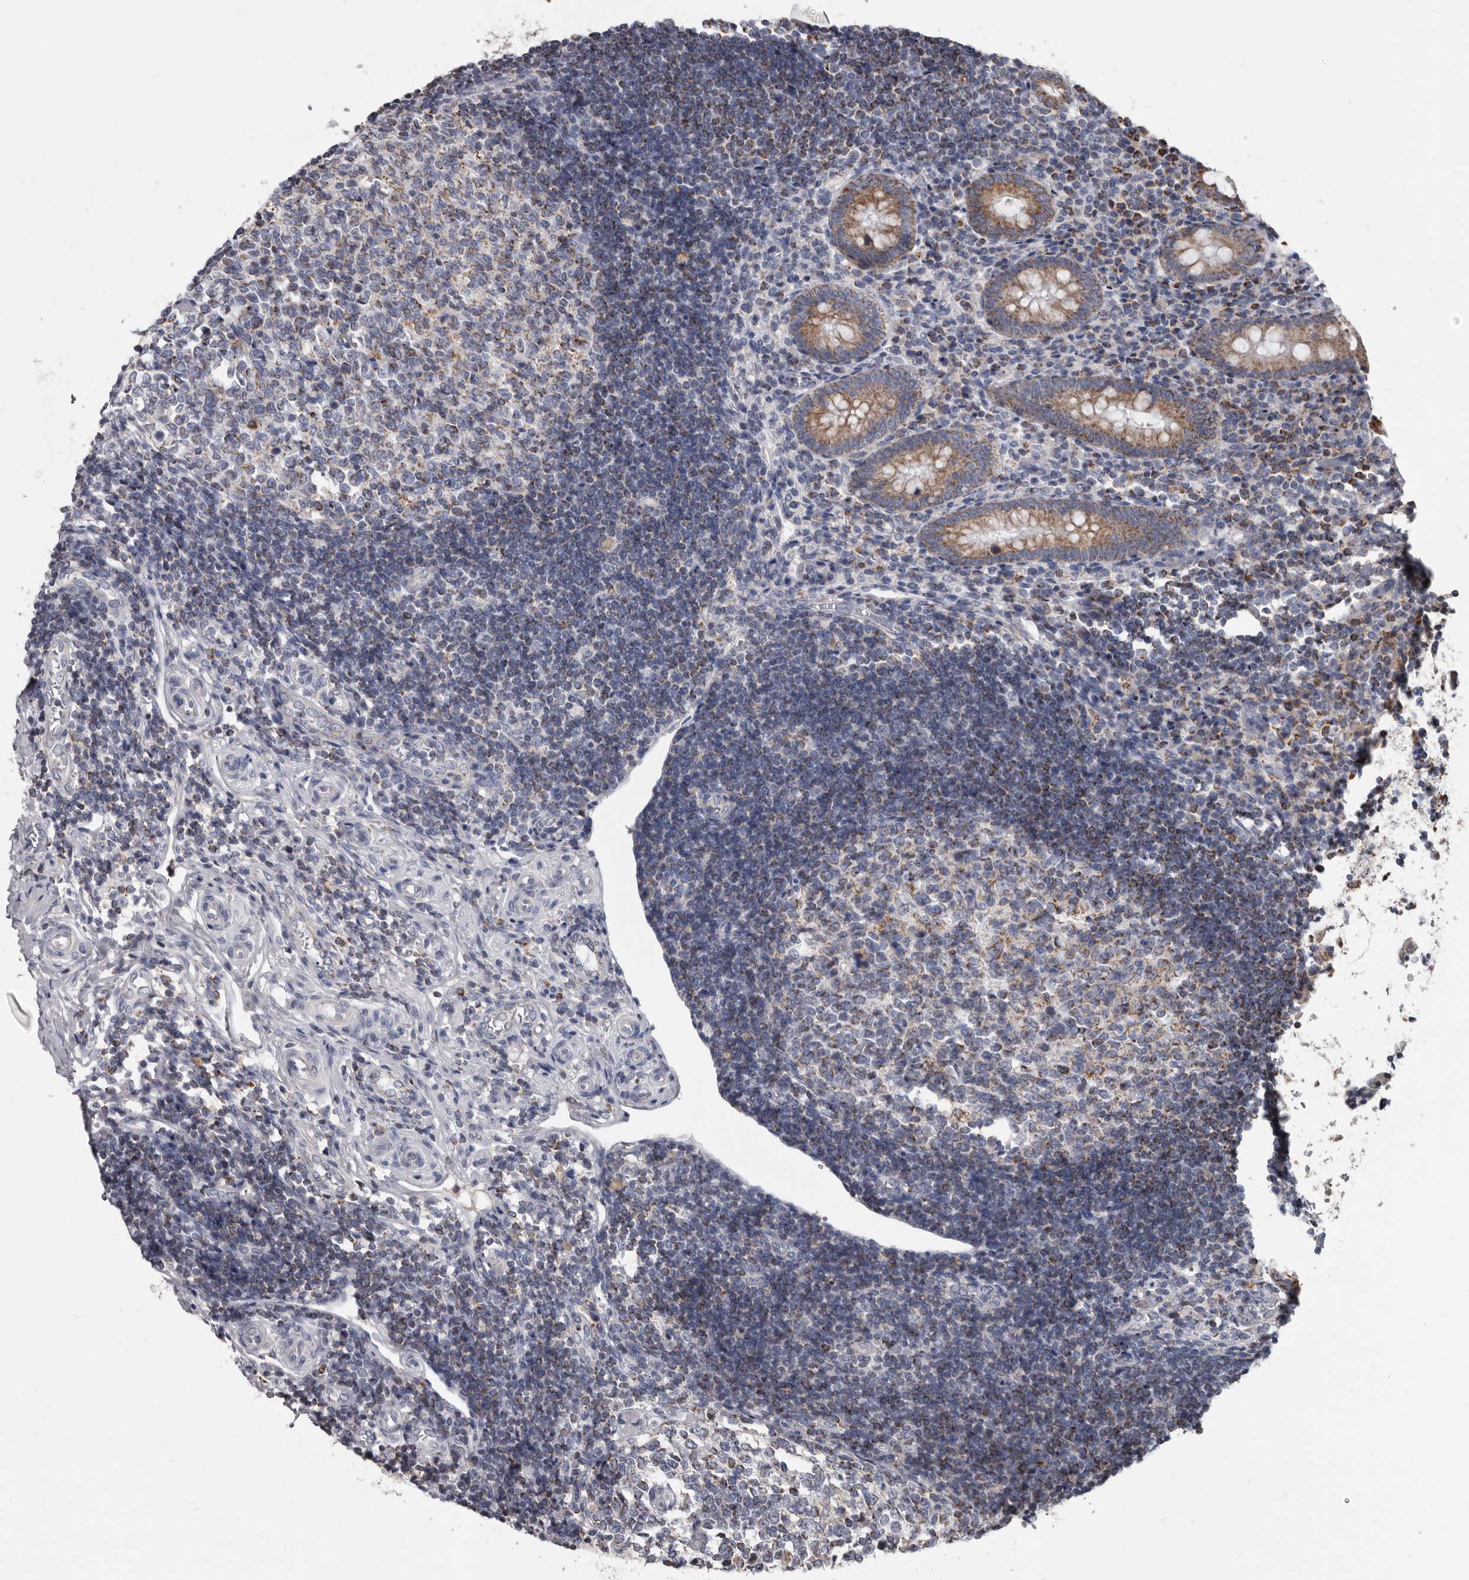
{"staining": {"intensity": "moderate", "quantity": ">75%", "location": "cytoplasmic/membranous"}, "tissue": "appendix", "cell_type": "Glandular cells", "image_type": "normal", "snomed": [{"axis": "morphology", "description": "Normal tissue, NOS"}, {"axis": "topography", "description": "Appendix"}], "caption": "An immunohistochemistry micrograph of benign tissue is shown. Protein staining in brown shows moderate cytoplasmic/membranous positivity in appendix within glandular cells.", "gene": "ALDH5A1", "patient": {"sex": "female", "age": 17}}